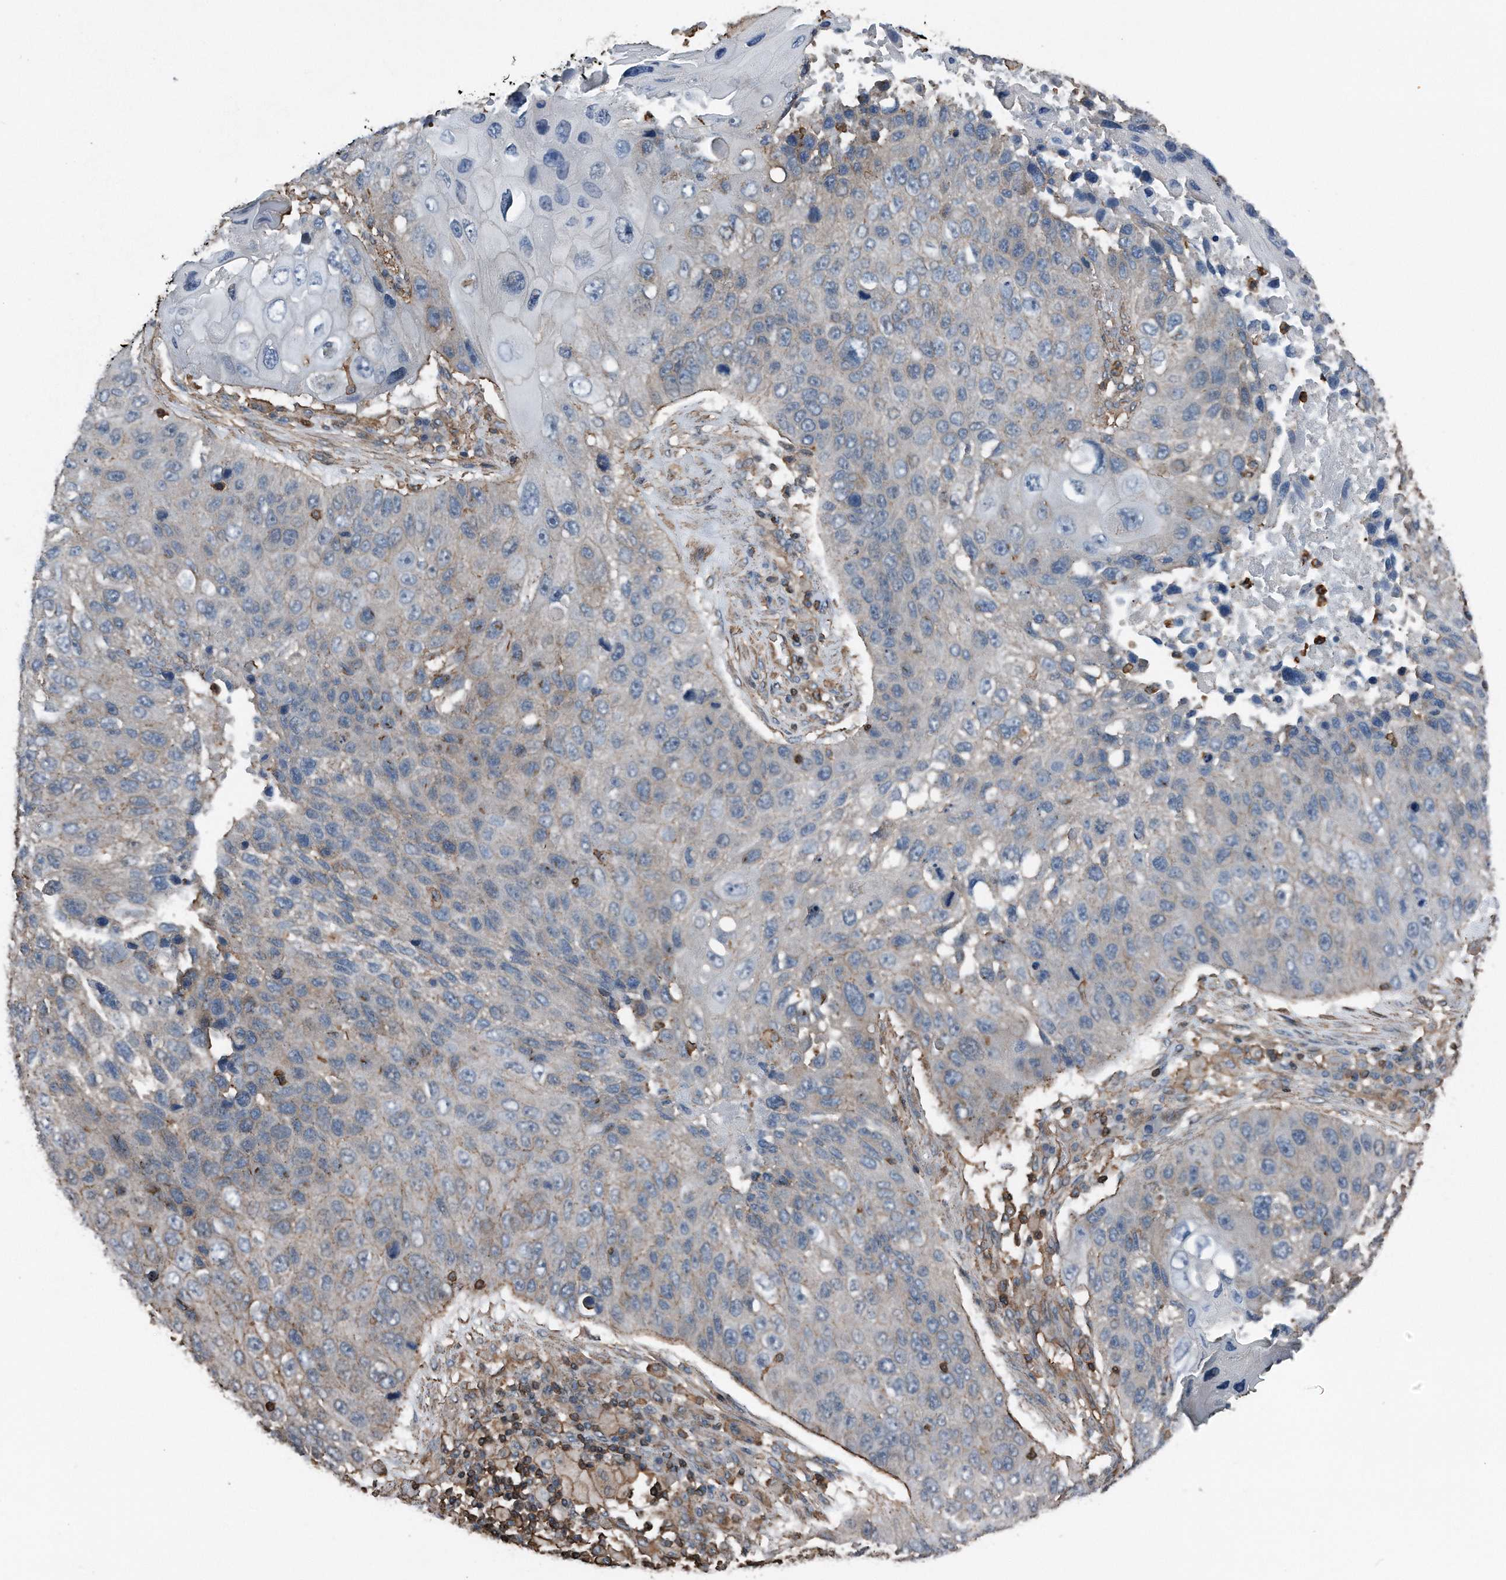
{"staining": {"intensity": "moderate", "quantity": "<25%", "location": "cytoplasmic/membranous"}, "tissue": "lung cancer", "cell_type": "Tumor cells", "image_type": "cancer", "snomed": [{"axis": "morphology", "description": "Squamous cell carcinoma, NOS"}, {"axis": "topography", "description": "Lung"}], "caption": "Moderate cytoplasmic/membranous expression is seen in approximately <25% of tumor cells in lung squamous cell carcinoma. The staining is performed using DAB (3,3'-diaminobenzidine) brown chromogen to label protein expression. The nuclei are counter-stained blue using hematoxylin.", "gene": "RSPO3", "patient": {"sex": "male", "age": 61}}